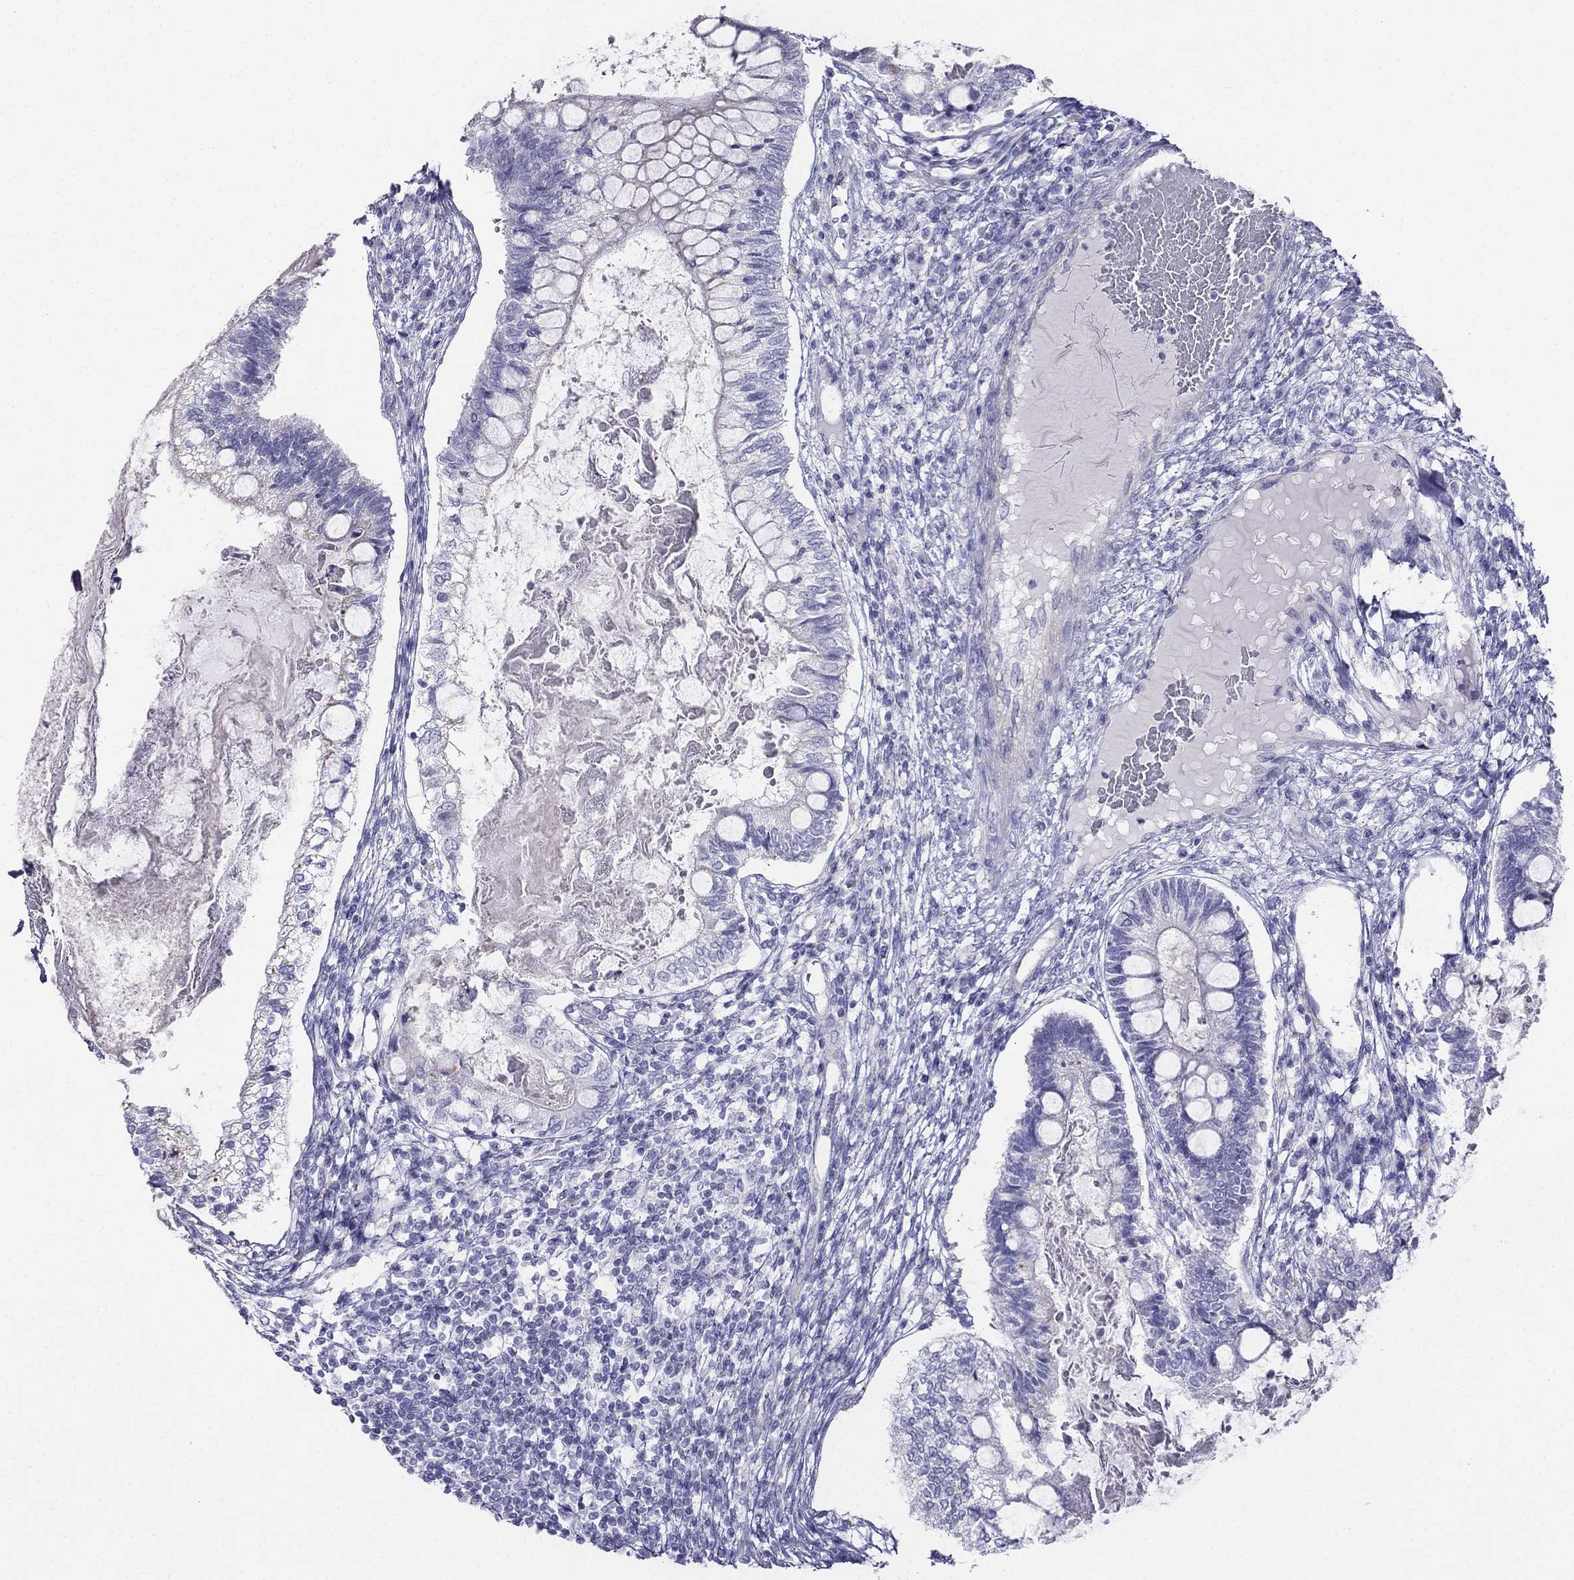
{"staining": {"intensity": "negative", "quantity": "none", "location": "none"}, "tissue": "testis cancer", "cell_type": "Tumor cells", "image_type": "cancer", "snomed": [{"axis": "morphology", "description": "Seminoma, NOS"}, {"axis": "morphology", "description": "Carcinoma, Embryonal, NOS"}, {"axis": "topography", "description": "Testis"}], "caption": "Tumor cells are negative for brown protein staining in testis cancer.", "gene": "ALOXE3", "patient": {"sex": "male", "age": 41}}